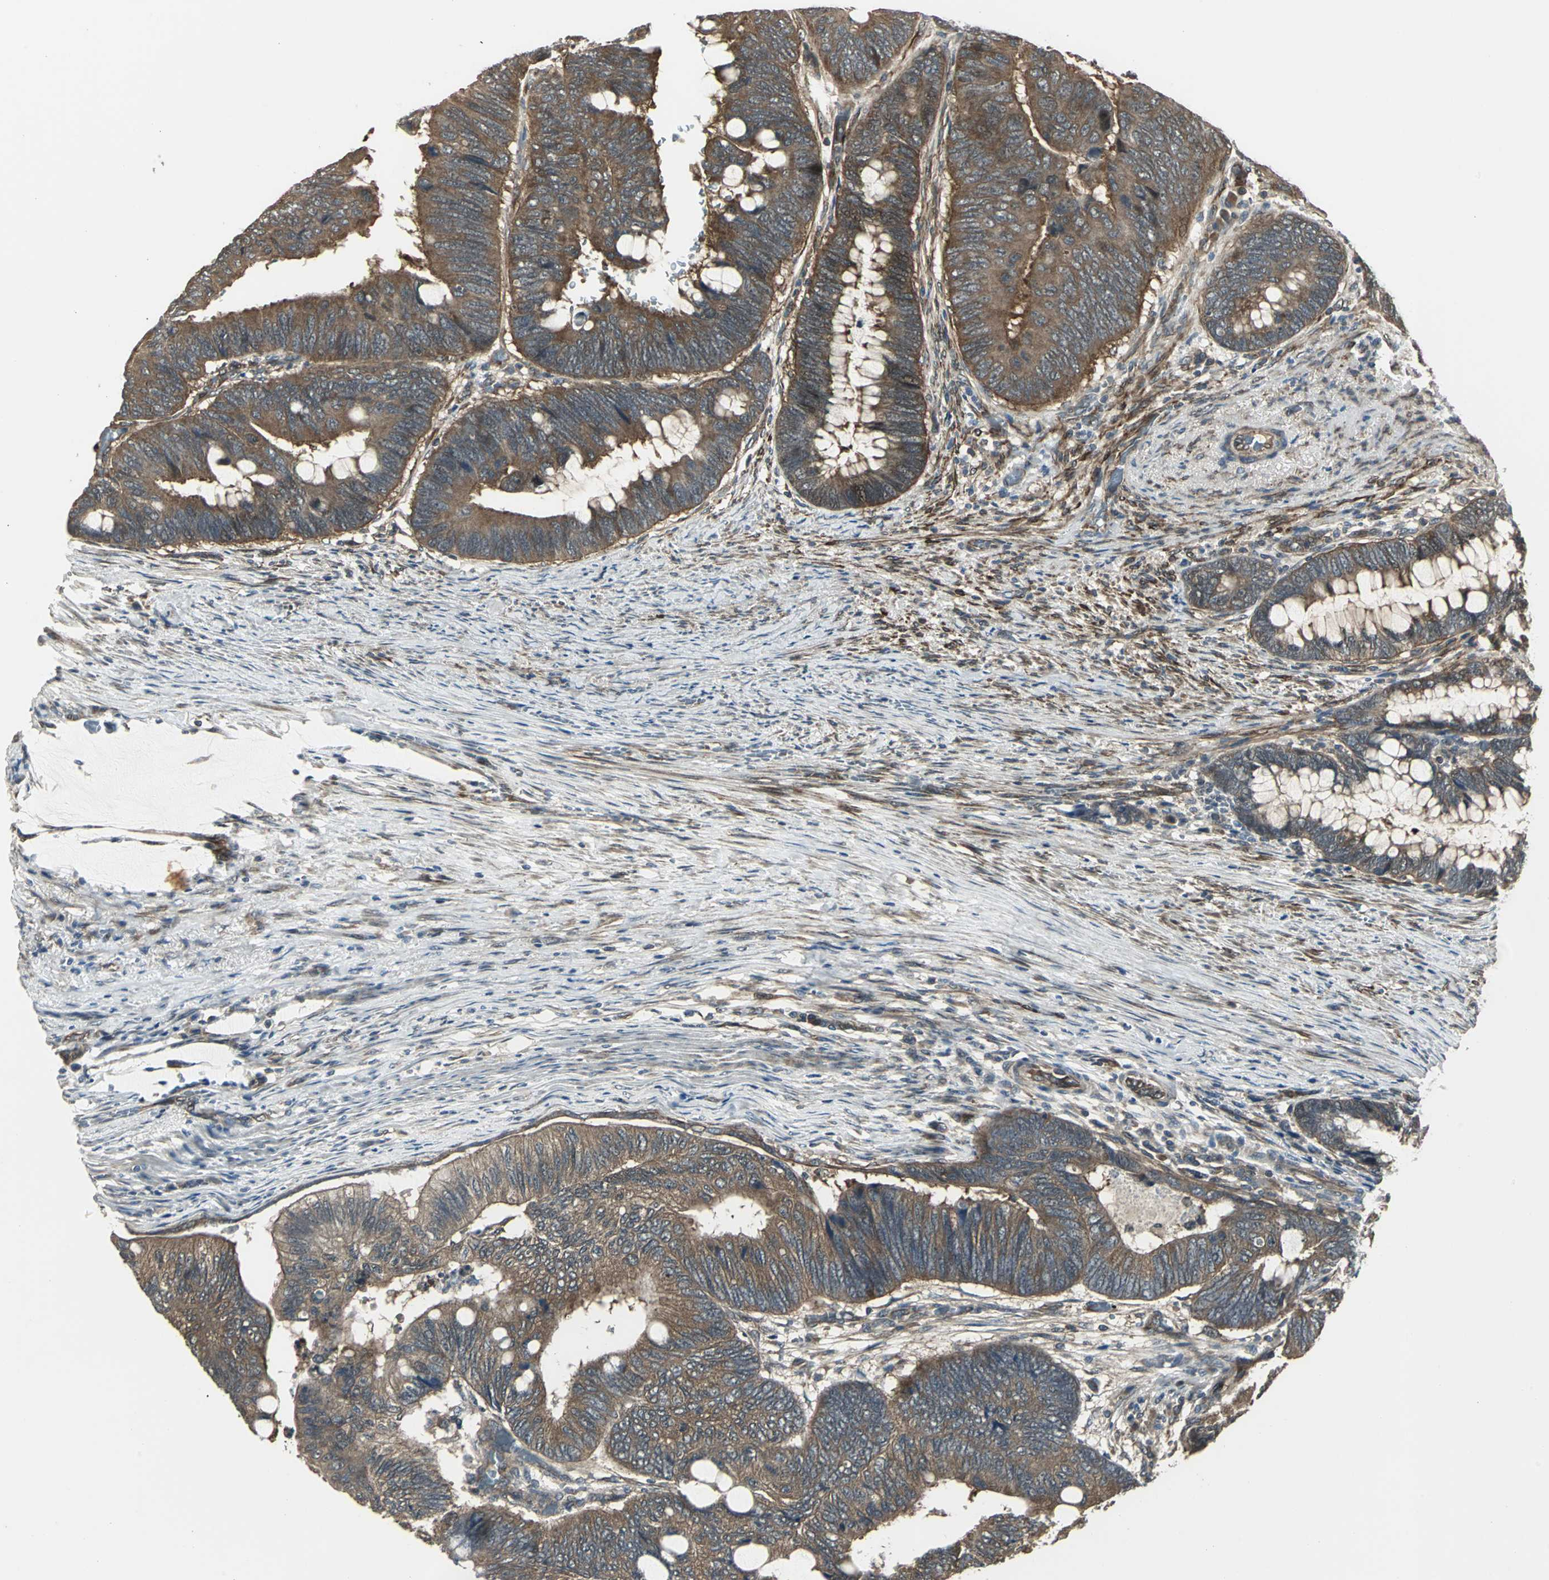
{"staining": {"intensity": "moderate", "quantity": ">75%", "location": "cytoplasmic/membranous"}, "tissue": "colorectal cancer", "cell_type": "Tumor cells", "image_type": "cancer", "snomed": [{"axis": "morphology", "description": "Normal tissue, NOS"}, {"axis": "morphology", "description": "Adenocarcinoma, NOS"}, {"axis": "topography", "description": "Rectum"}, {"axis": "topography", "description": "Peripheral nerve tissue"}], "caption": "IHC photomicrograph of neoplastic tissue: human colorectal cancer stained using immunohistochemistry exhibits medium levels of moderate protein expression localized specifically in the cytoplasmic/membranous of tumor cells, appearing as a cytoplasmic/membranous brown color.", "gene": "PFDN1", "patient": {"sex": "male", "age": 92}}